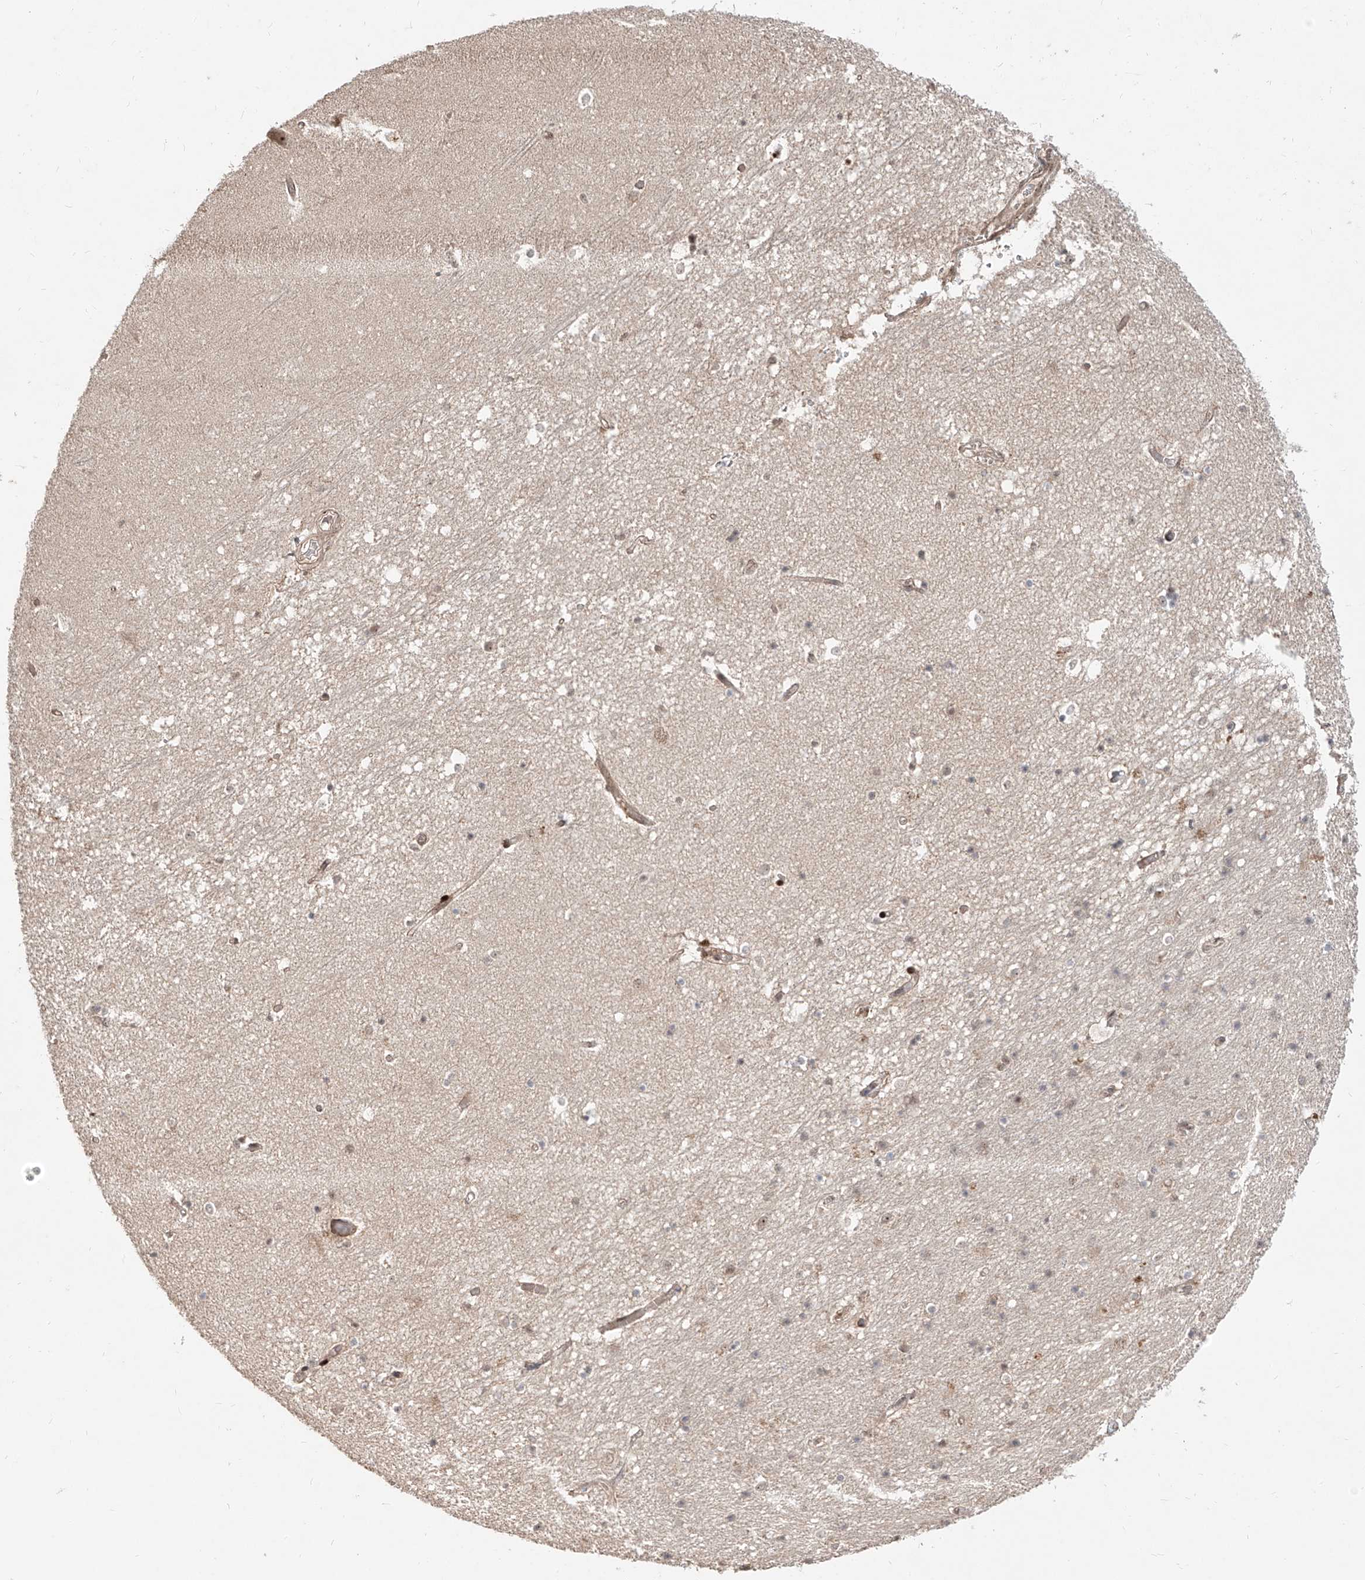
{"staining": {"intensity": "weak", "quantity": "<25%", "location": "nuclear"}, "tissue": "hippocampus", "cell_type": "Glial cells", "image_type": "normal", "snomed": [{"axis": "morphology", "description": "Normal tissue, NOS"}, {"axis": "topography", "description": "Hippocampus"}], "caption": "DAB (3,3'-diaminobenzidine) immunohistochemical staining of normal human hippocampus demonstrates no significant positivity in glial cells. (DAB IHC with hematoxylin counter stain).", "gene": "ZNF710", "patient": {"sex": "male", "age": 45}}